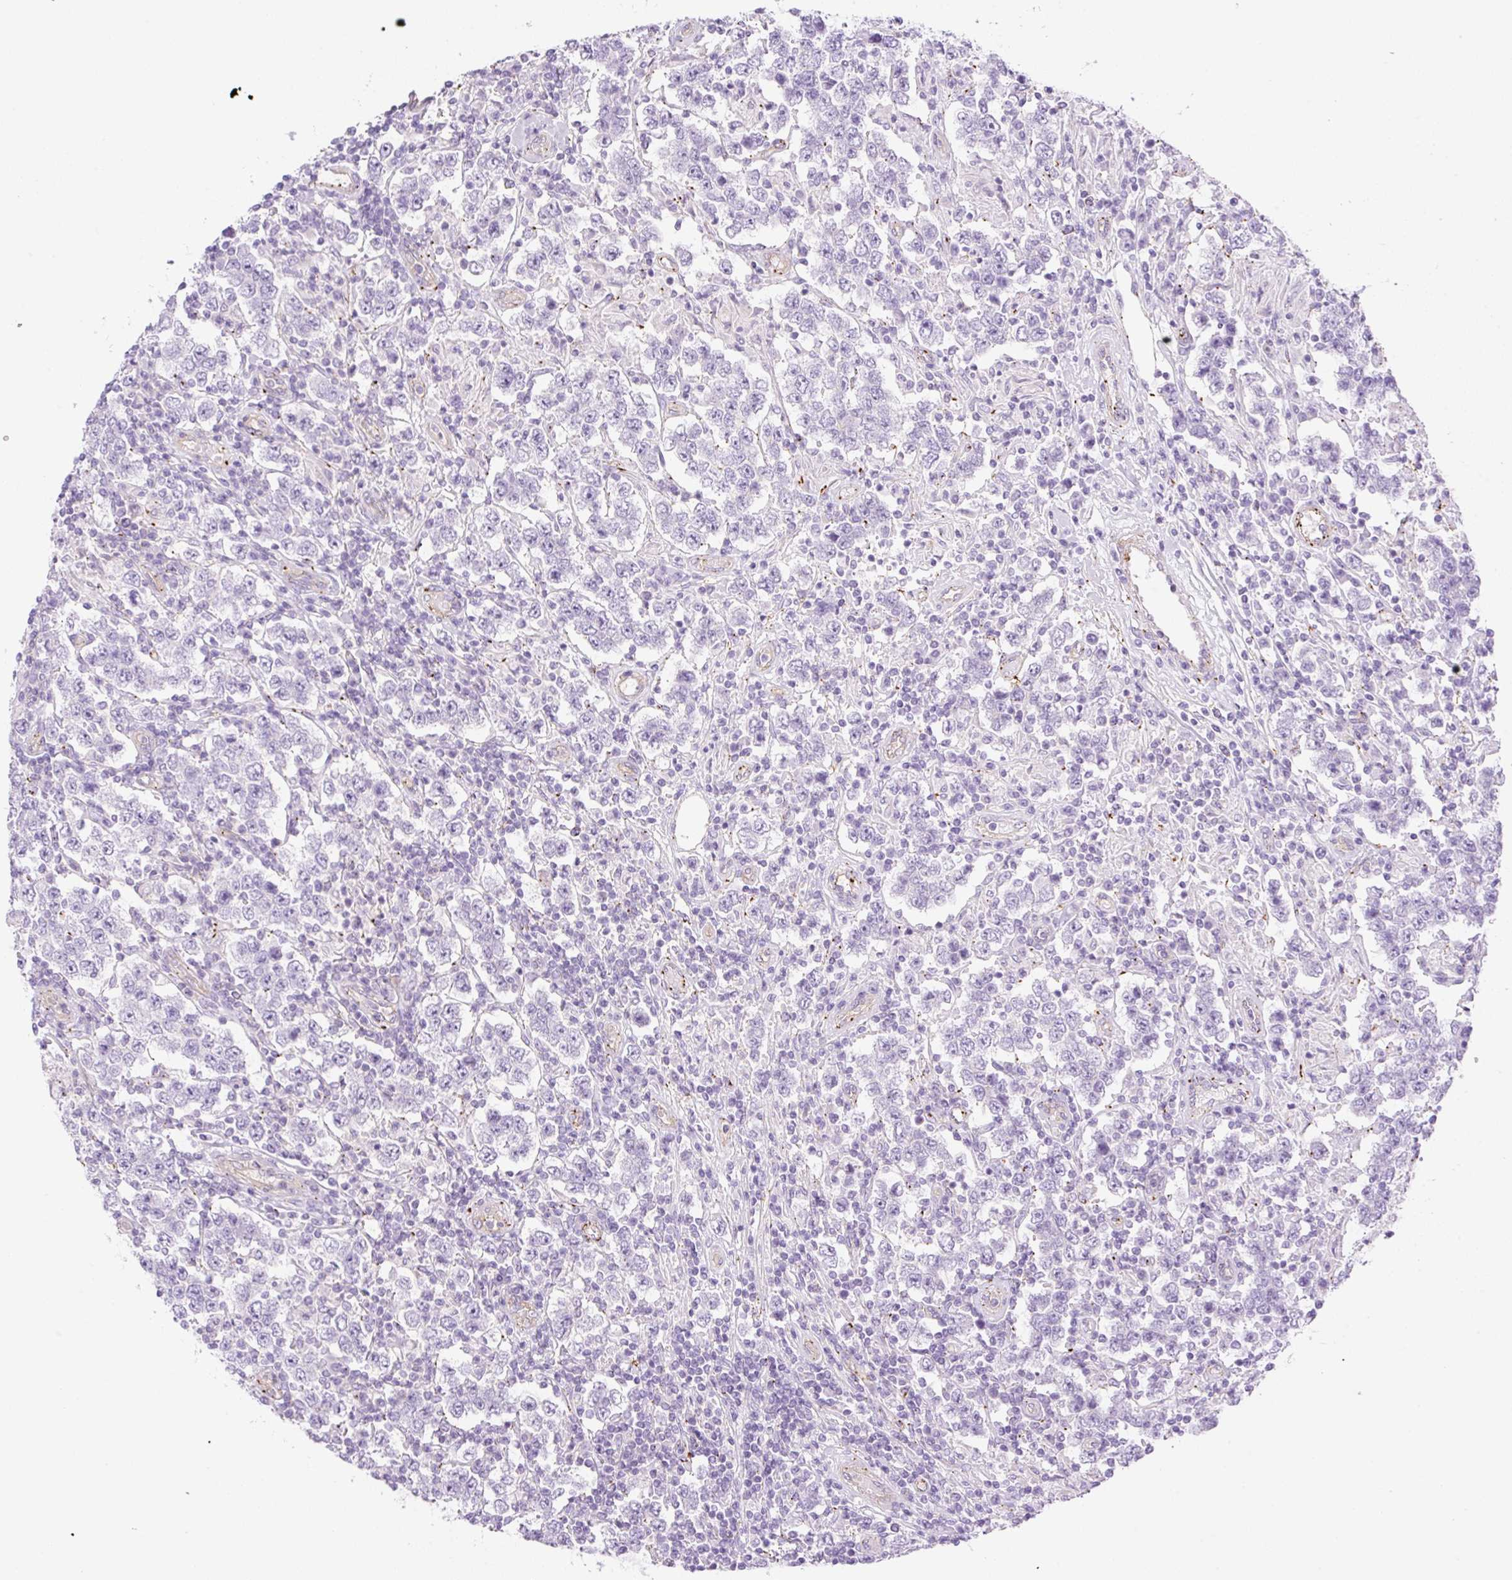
{"staining": {"intensity": "negative", "quantity": "none", "location": "none"}, "tissue": "testis cancer", "cell_type": "Tumor cells", "image_type": "cancer", "snomed": [{"axis": "morphology", "description": "Normal tissue, NOS"}, {"axis": "morphology", "description": "Urothelial carcinoma, High grade"}, {"axis": "morphology", "description": "Seminoma, NOS"}, {"axis": "morphology", "description": "Carcinoma, Embryonal, NOS"}, {"axis": "topography", "description": "Urinary bladder"}, {"axis": "topography", "description": "Testis"}], "caption": "Immunohistochemical staining of human testis cancer (embryonal carcinoma) shows no significant staining in tumor cells. The staining is performed using DAB brown chromogen with nuclei counter-stained in using hematoxylin.", "gene": "EHD3", "patient": {"sex": "male", "age": 41}}